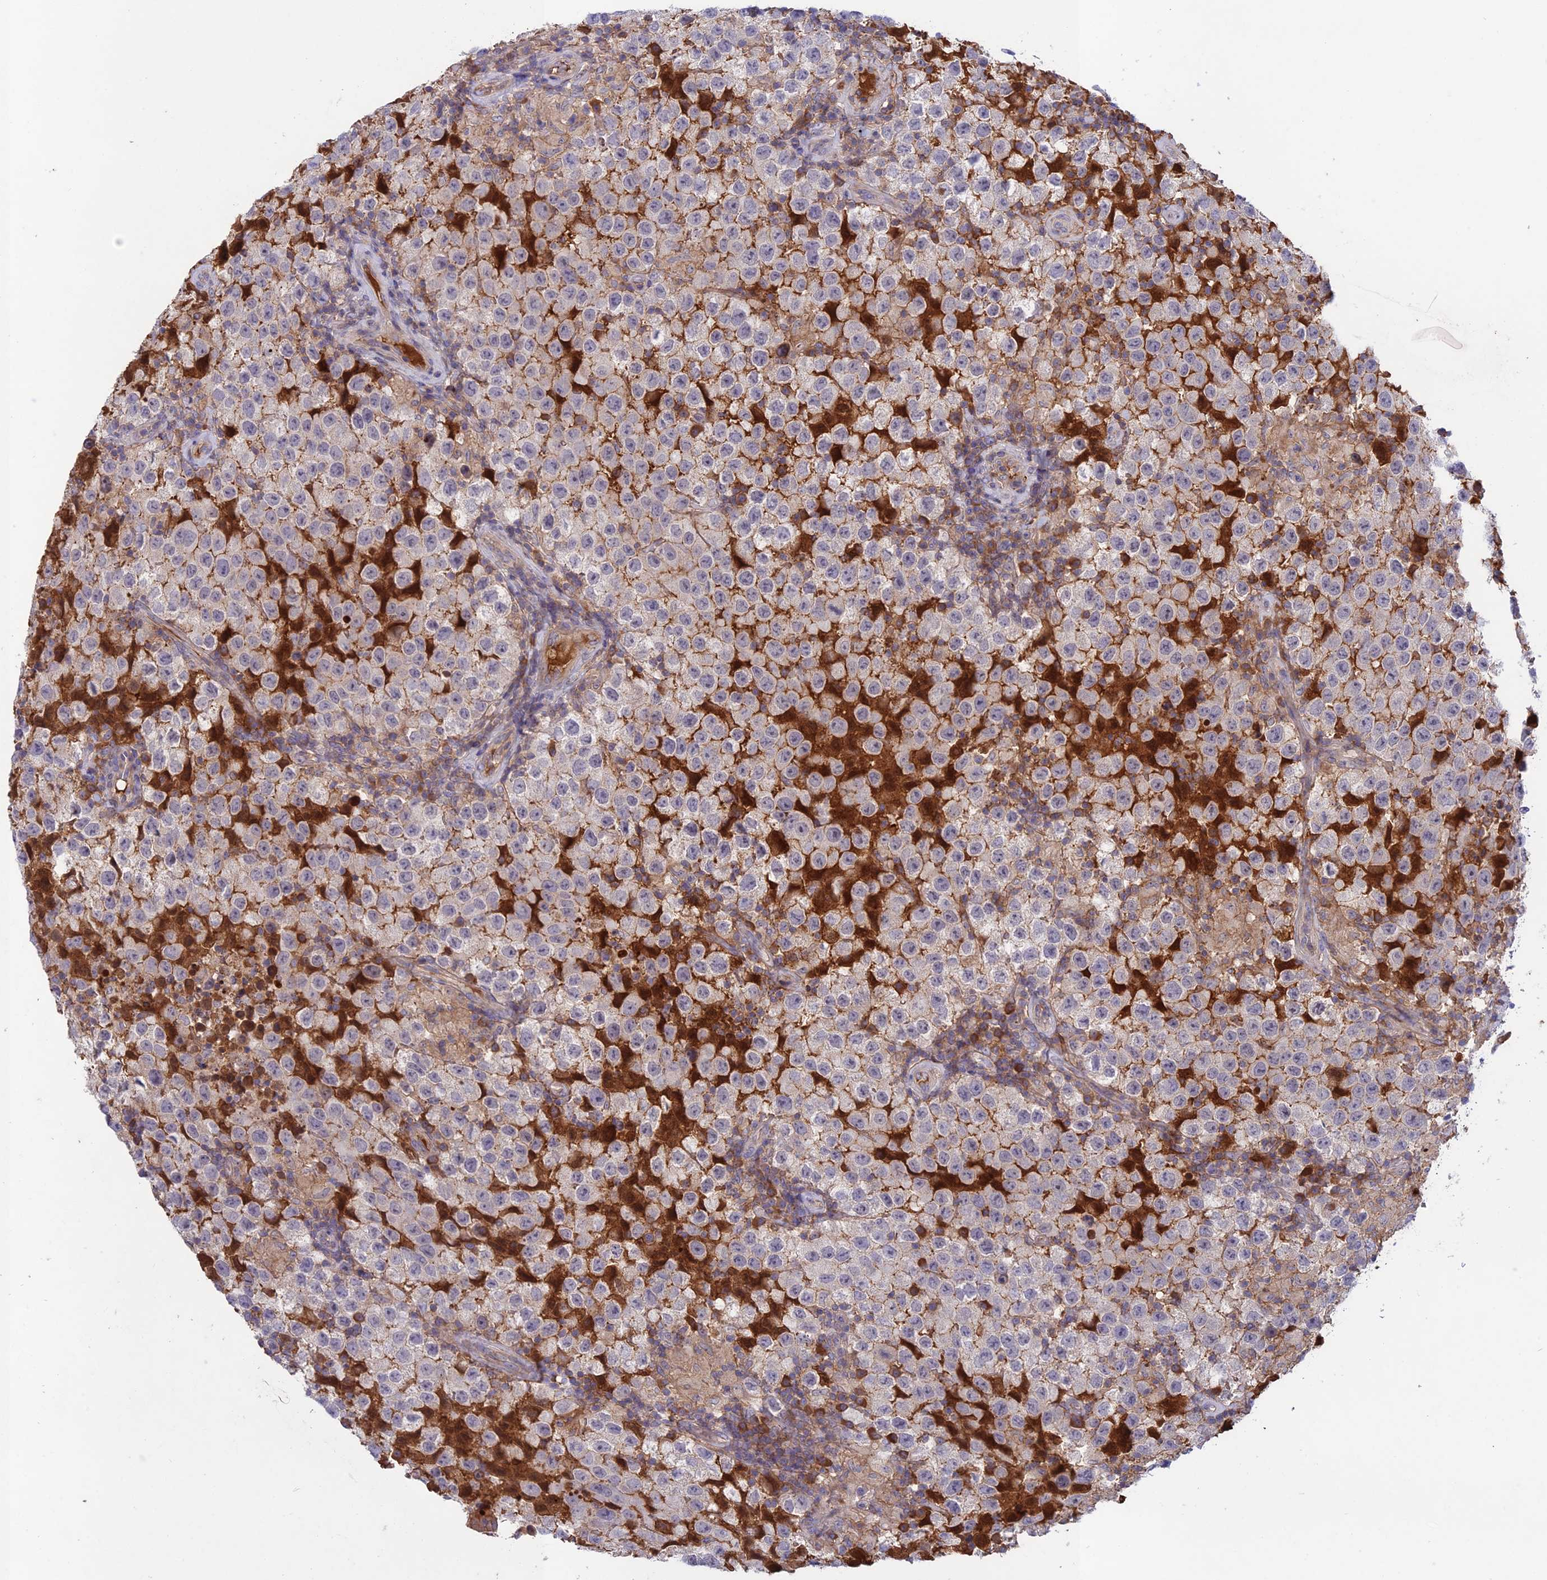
{"staining": {"intensity": "negative", "quantity": "none", "location": "none"}, "tissue": "testis cancer", "cell_type": "Tumor cells", "image_type": "cancer", "snomed": [{"axis": "morphology", "description": "Seminoma, NOS"}, {"axis": "morphology", "description": "Carcinoma, Embryonal, NOS"}, {"axis": "topography", "description": "Testis"}], "caption": "DAB (3,3'-diaminobenzidine) immunohistochemical staining of human testis cancer (seminoma) demonstrates no significant expression in tumor cells.", "gene": "ADO", "patient": {"sex": "male", "age": 41}}